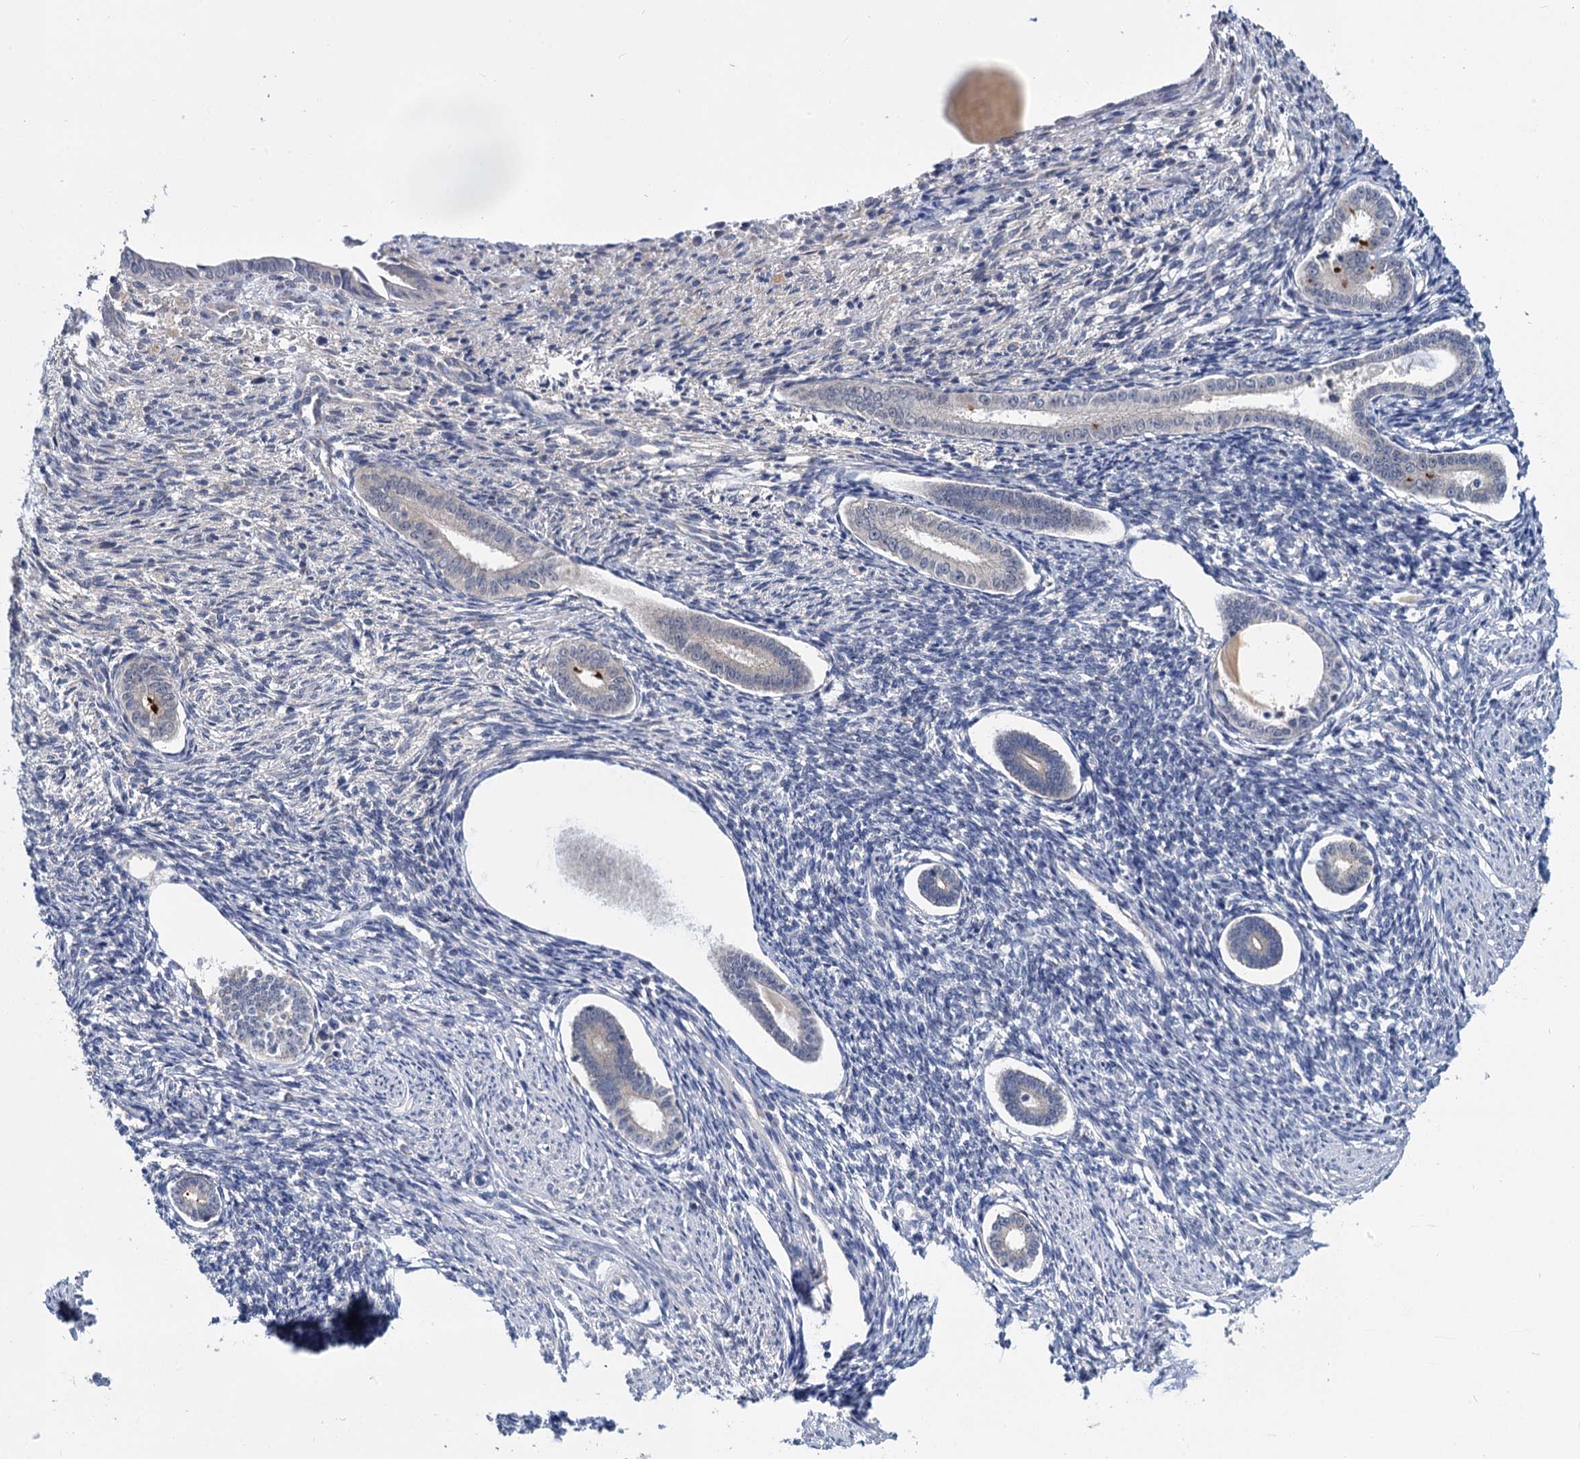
{"staining": {"intensity": "negative", "quantity": "none", "location": "none"}, "tissue": "endometrium", "cell_type": "Cells in endometrial stroma", "image_type": "normal", "snomed": [{"axis": "morphology", "description": "Normal tissue, NOS"}, {"axis": "topography", "description": "Endometrium"}], "caption": "IHC micrograph of unremarkable endometrium: endometrium stained with DAB (3,3'-diaminobenzidine) shows no significant protein positivity in cells in endometrial stroma.", "gene": "ANKRD42", "patient": {"sex": "female", "age": 56}}